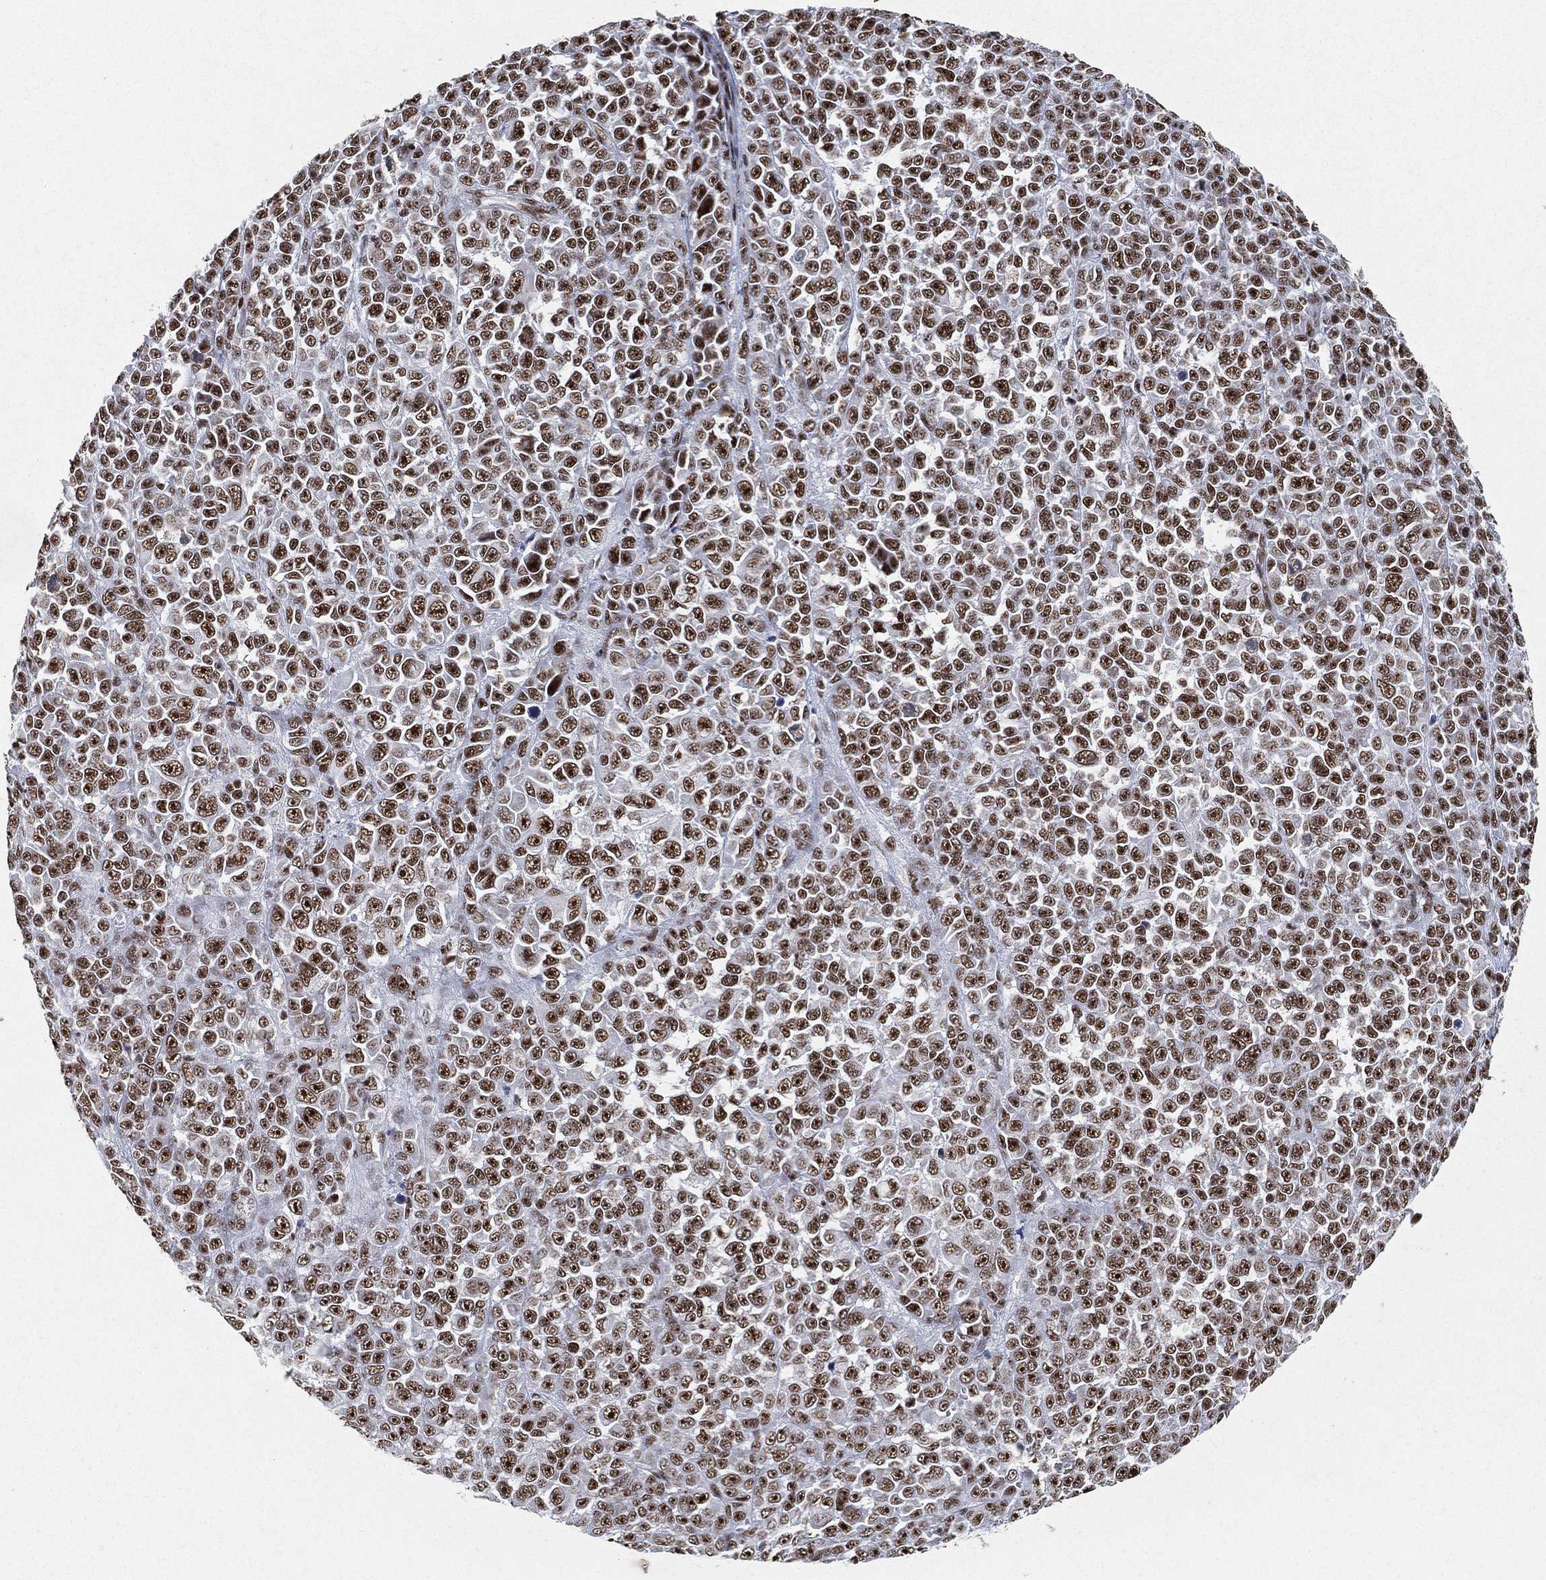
{"staining": {"intensity": "strong", "quantity": ">75%", "location": "nuclear"}, "tissue": "melanoma", "cell_type": "Tumor cells", "image_type": "cancer", "snomed": [{"axis": "morphology", "description": "Malignant melanoma, NOS"}, {"axis": "topography", "description": "Skin"}], "caption": "Malignant melanoma stained with a brown dye shows strong nuclear positive expression in about >75% of tumor cells.", "gene": "DDX27", "patient": {"sex": "female", "age": 95}}